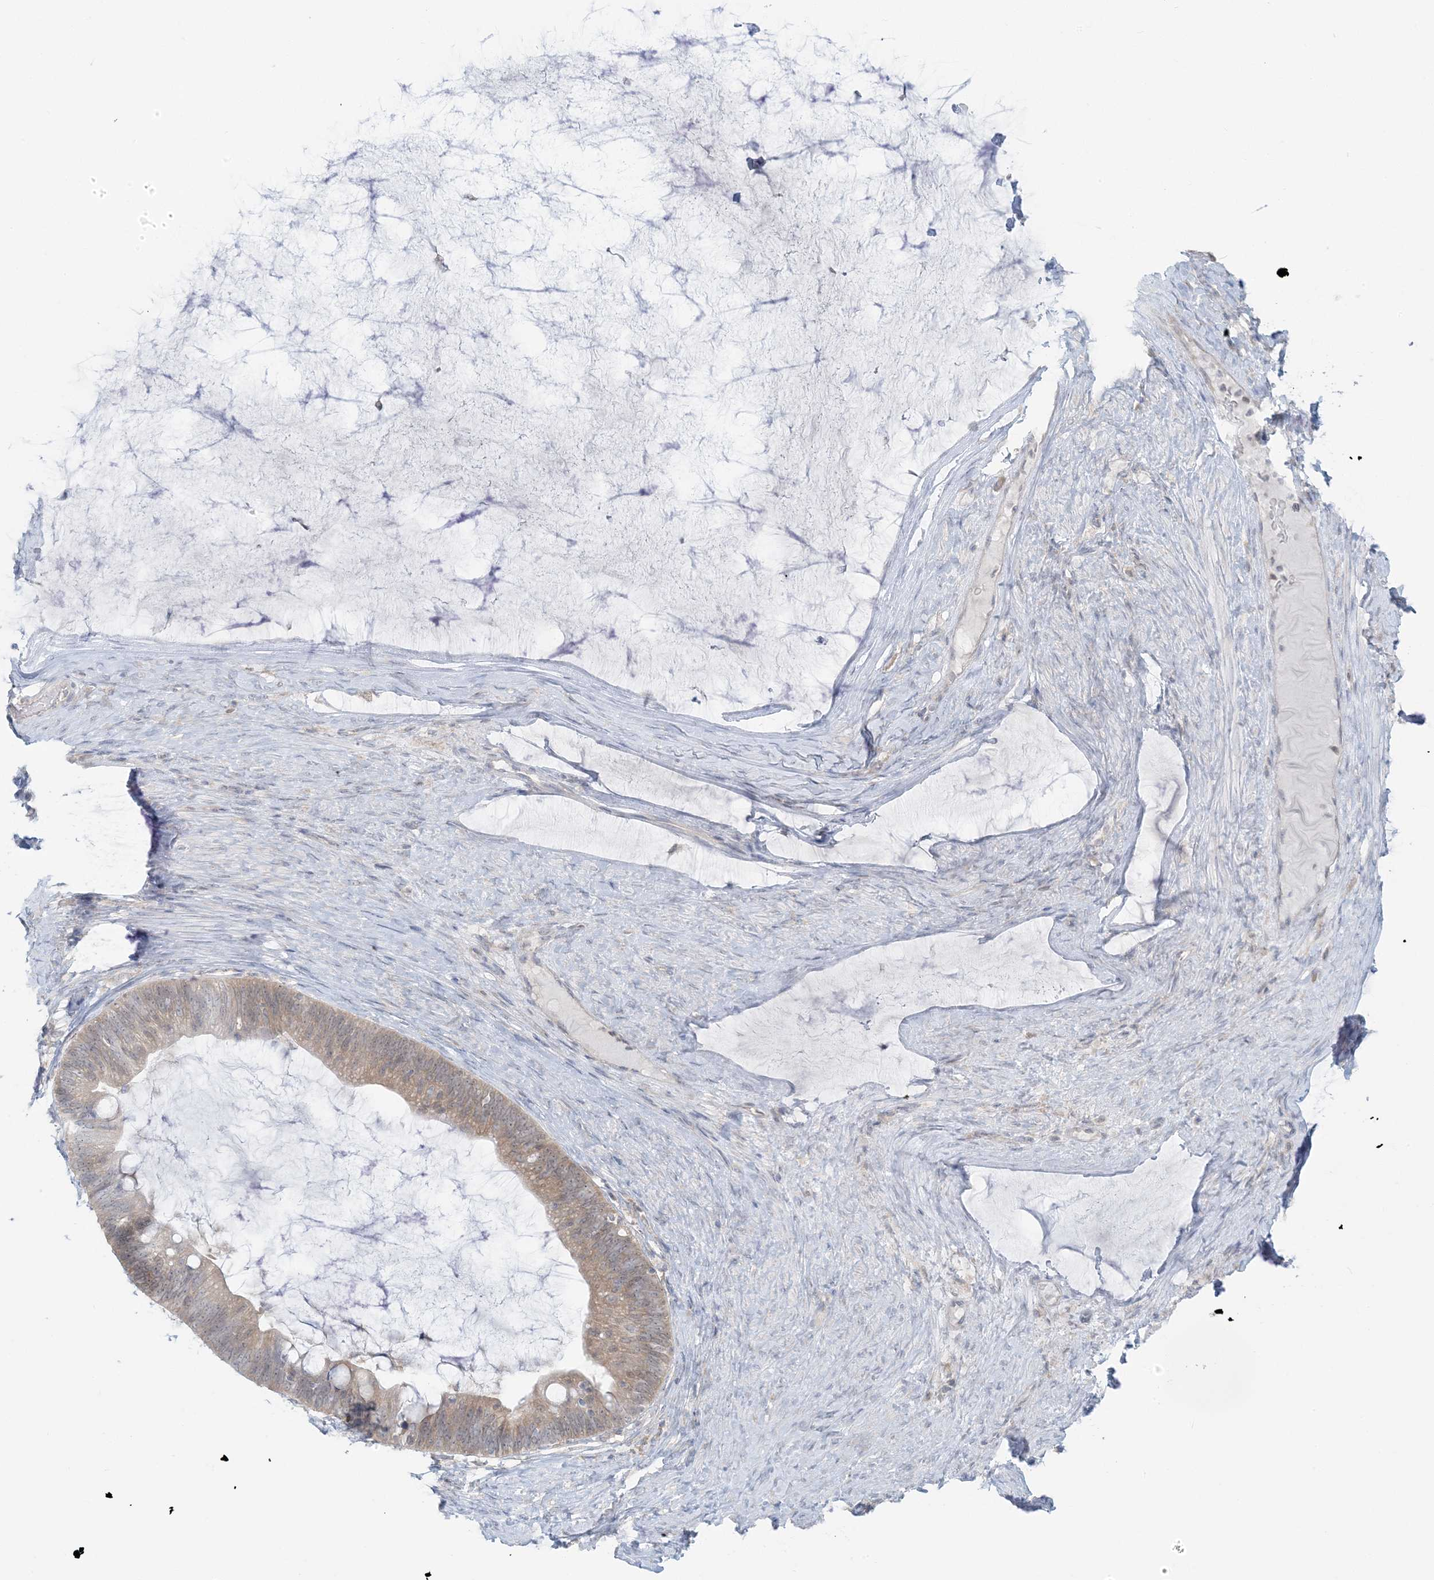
{"staining": {"intensity": "moderate", "quantity": ">75%", "location": "cytoplasmic/membranous"}, "tissue": "ovarian cancer", "cell_type": "Tumor cells", "image_type": "cancer", "snomed": [{"axis": "morphology", "description": "Cystadenocarcinoma, mucinous, NOS"}, {"axis": "topography", "description": "Ovary"}], "caption": "Protein expression by IHC demonstrates moderate cytoplasmic/membranous staining in approximately >75% of tumor cells in ovarian cancer.", "gene": "EEFSEC", "patient": {"sex": "female", "age": 61}}